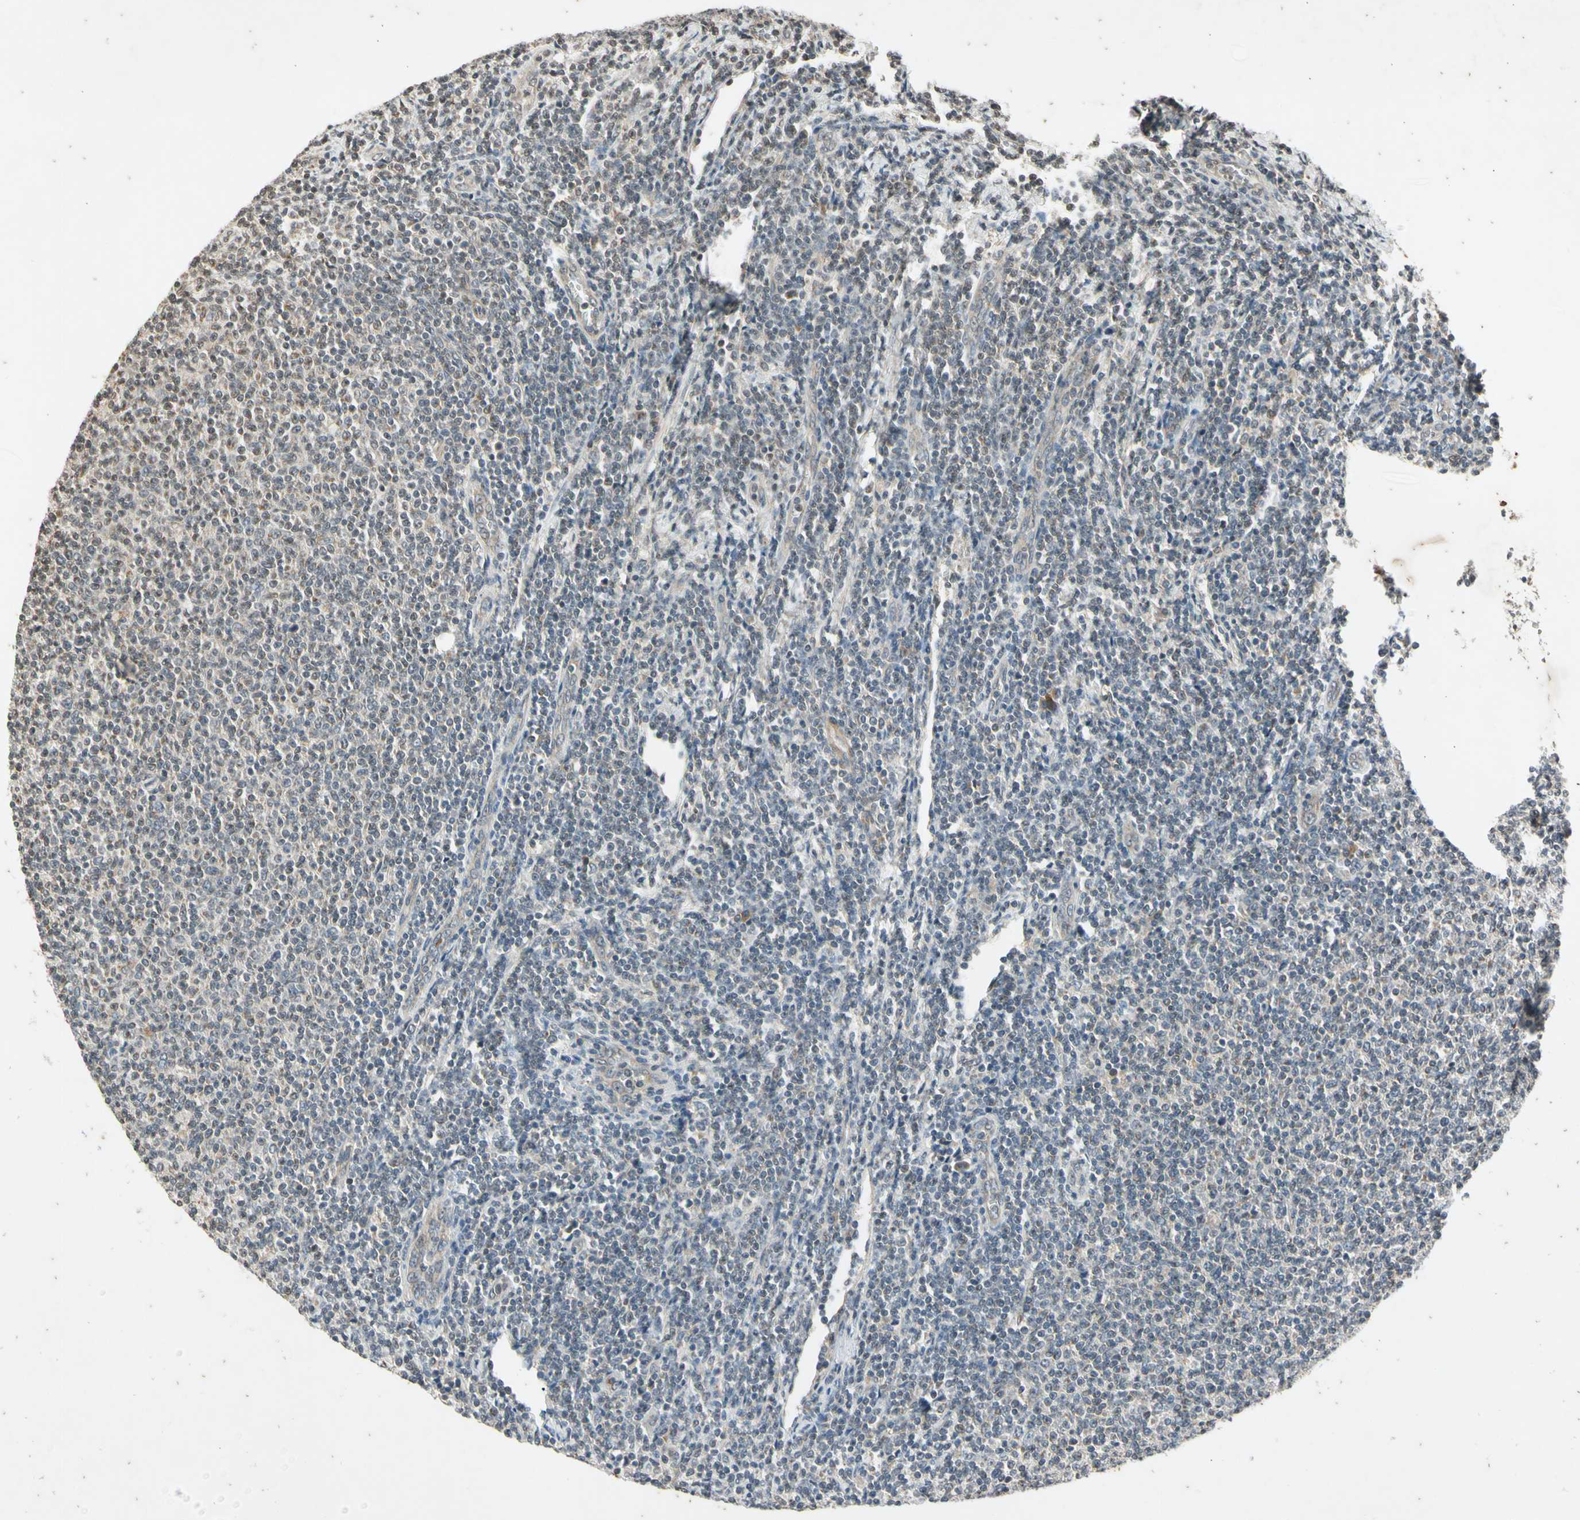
{"staining": {"intensity": "negative", "quantity": "none", "location": "none"}, "tissue": "lymphoma", "cell_type": "Tumor cells", "image_type": "cancer", "snomed": [{"axis": "morphology", "description": "Malignant lymphoma, non-Hodgkin's type, Low grade"}, {"axis": "topography", "description": "Lymph node"}], "caption": "Lymphoma stained for a protein using immunohistochemistry displays no staining tumor cells.", "gene": "EFNB2", "patient": {"sex": "male", "age": 66}}